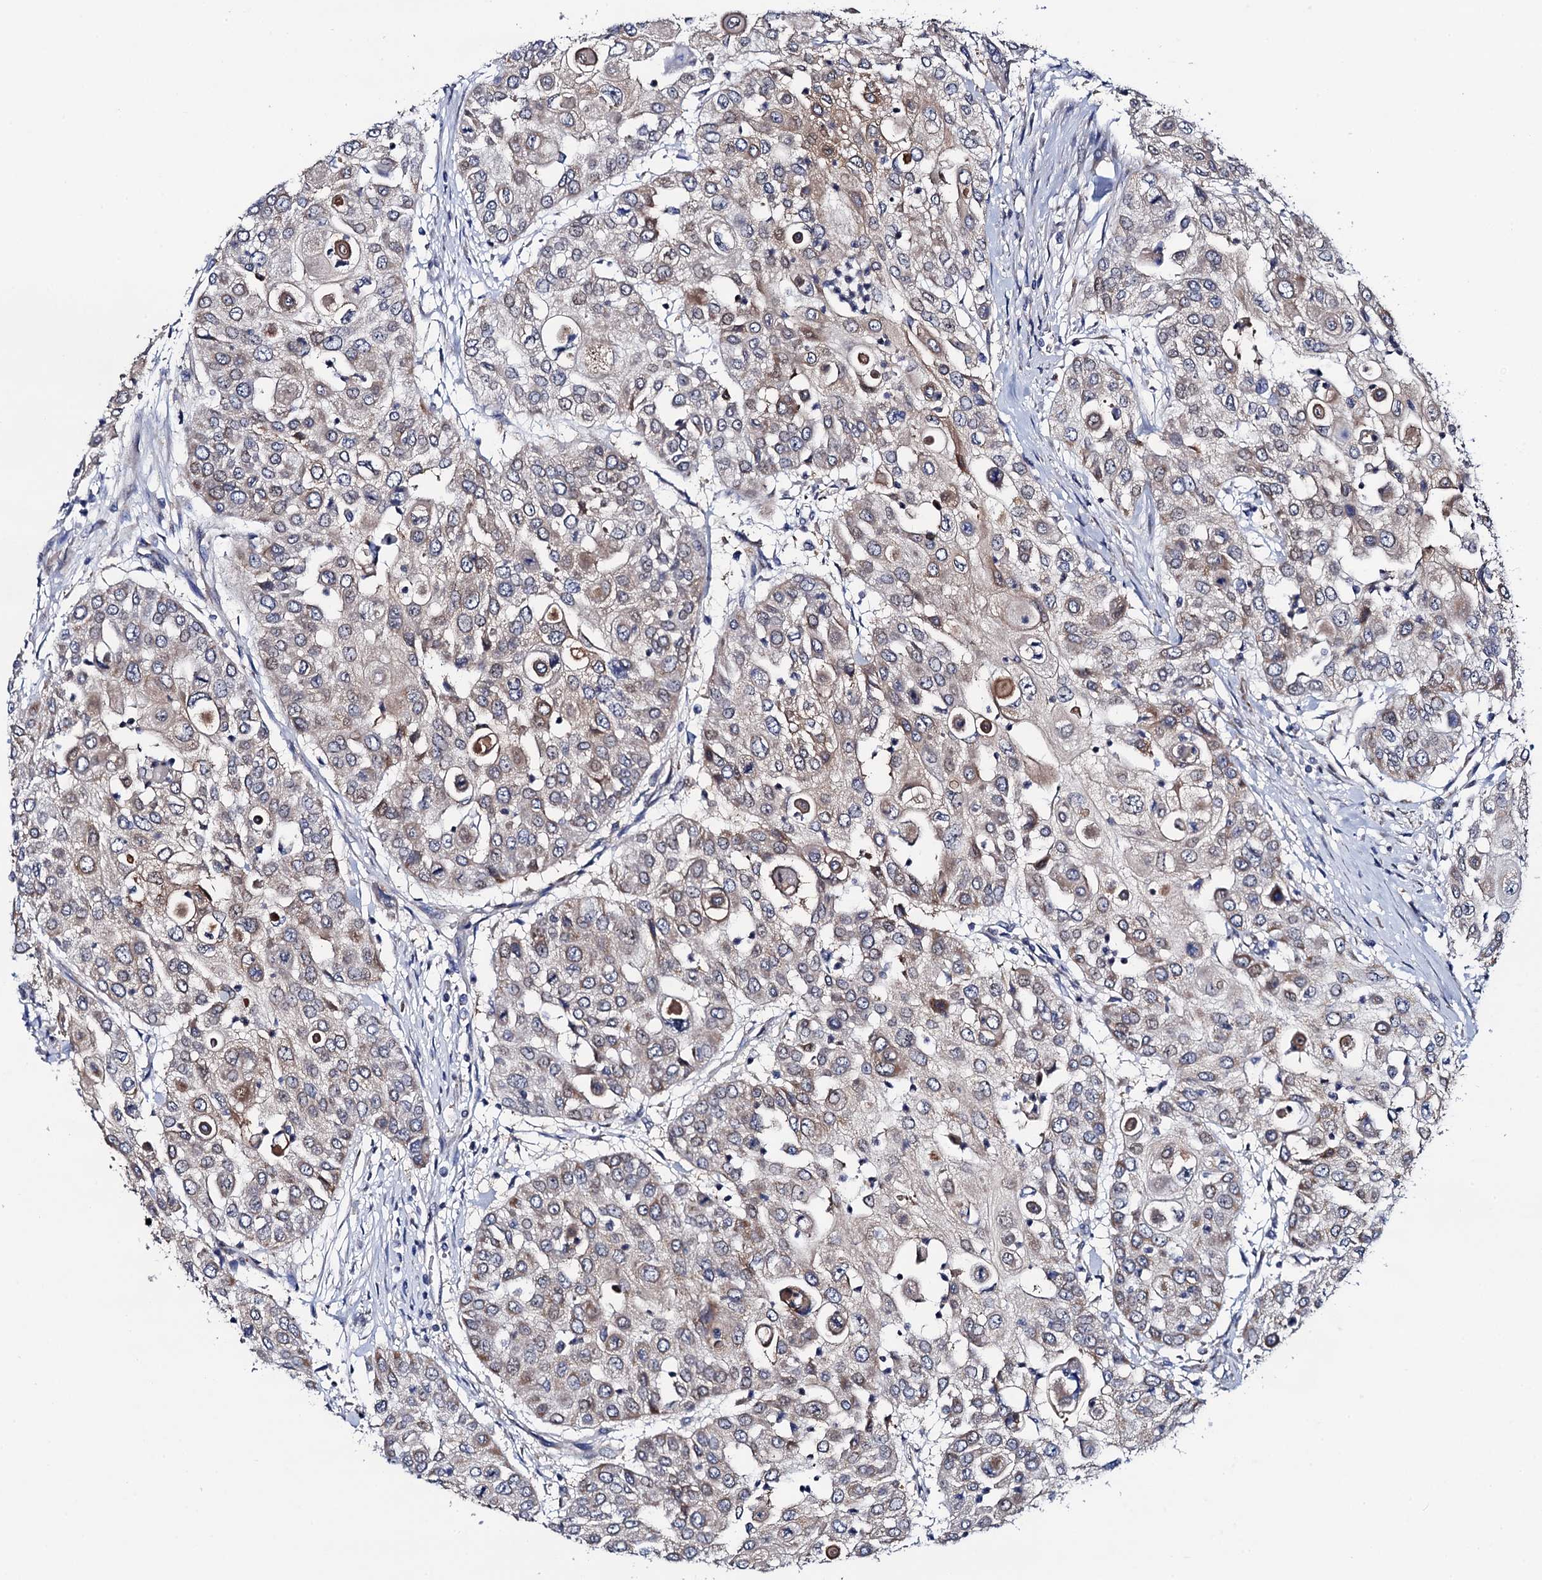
{"staining": {"intensity": "weak", "quantity": "<25%", "location": "cytoplasmic/membranous"}, "tissue": "urothelial cancer", "cell_type": "Tumor cells", "image_type": "cancer", "snomed": [{"axis": "morphology", "description": "Urothelial carcinoma, High grade"}, {"axis": "topography", "description": "Urinary bladder"}], "caption": "Immunohistochemistry (IHC) micrograph of human urothelial carcinoma (high-grade) stained for a protein (brown), which shows no expression in tumor cells.", "gene": "PTCD3", "patient": {"sex": "female", "age": 79}}